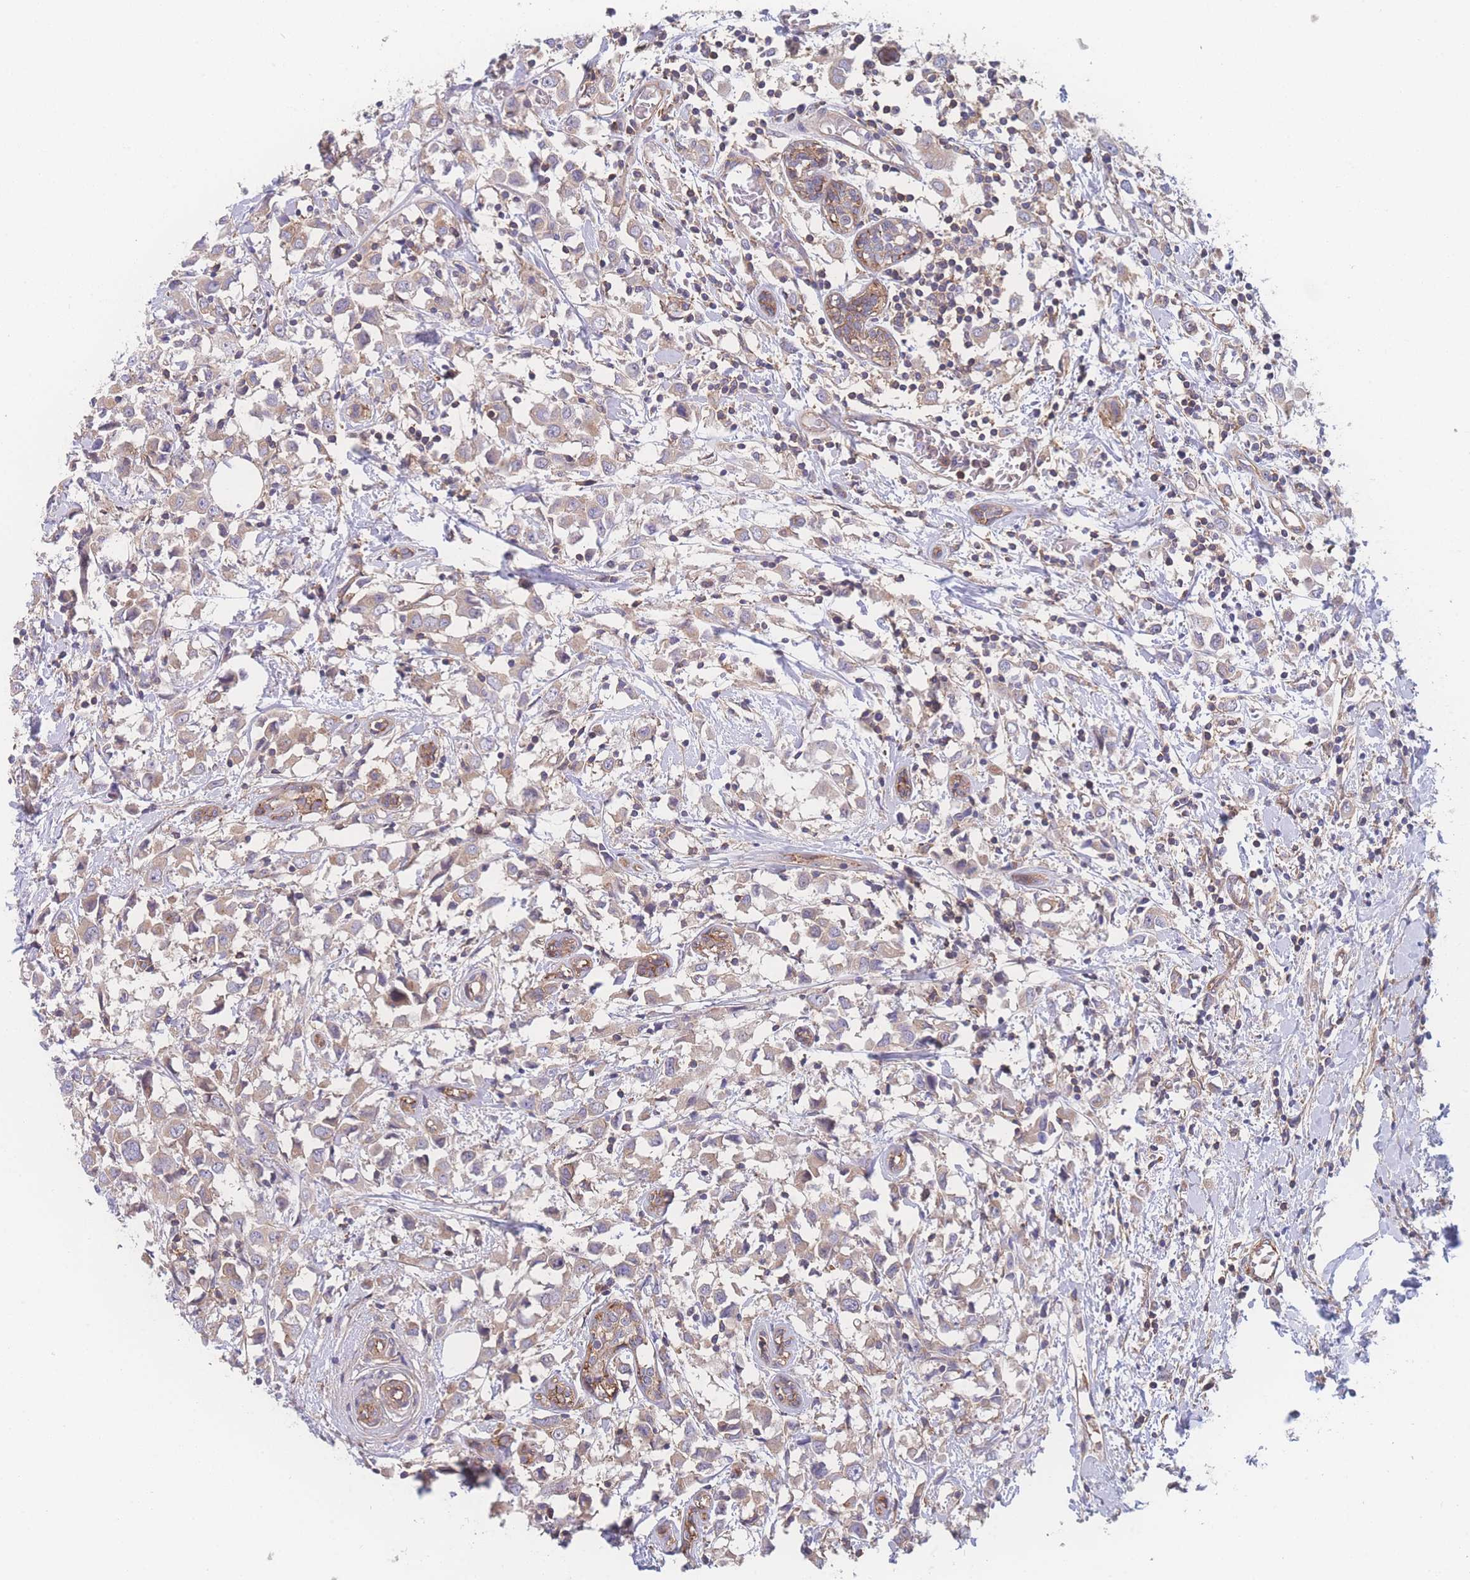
{"staining": {"intensity": "weak", "quantity": ">75%", "location": "cytoplasmic/membranous"}, "tissue": "breast cancer", "cell_type": "Tumor cells", "image_type": "cancer", "snomed": [{"axis": "morphology", "description": "Duct carcinoma"}, {"axis": "topography", "description": "Breast"}], "caption": "Immunohistochemistry (DAB (3,3'-diaminobenzidine)) staining of human invasive ductal carcinoma (breast) demonstrates weak cytoplasmic/membranous protein expression in about >75% of tumor cells.", "gene": "CFAP97", "patient": {"sex": "female", "age": 61}}